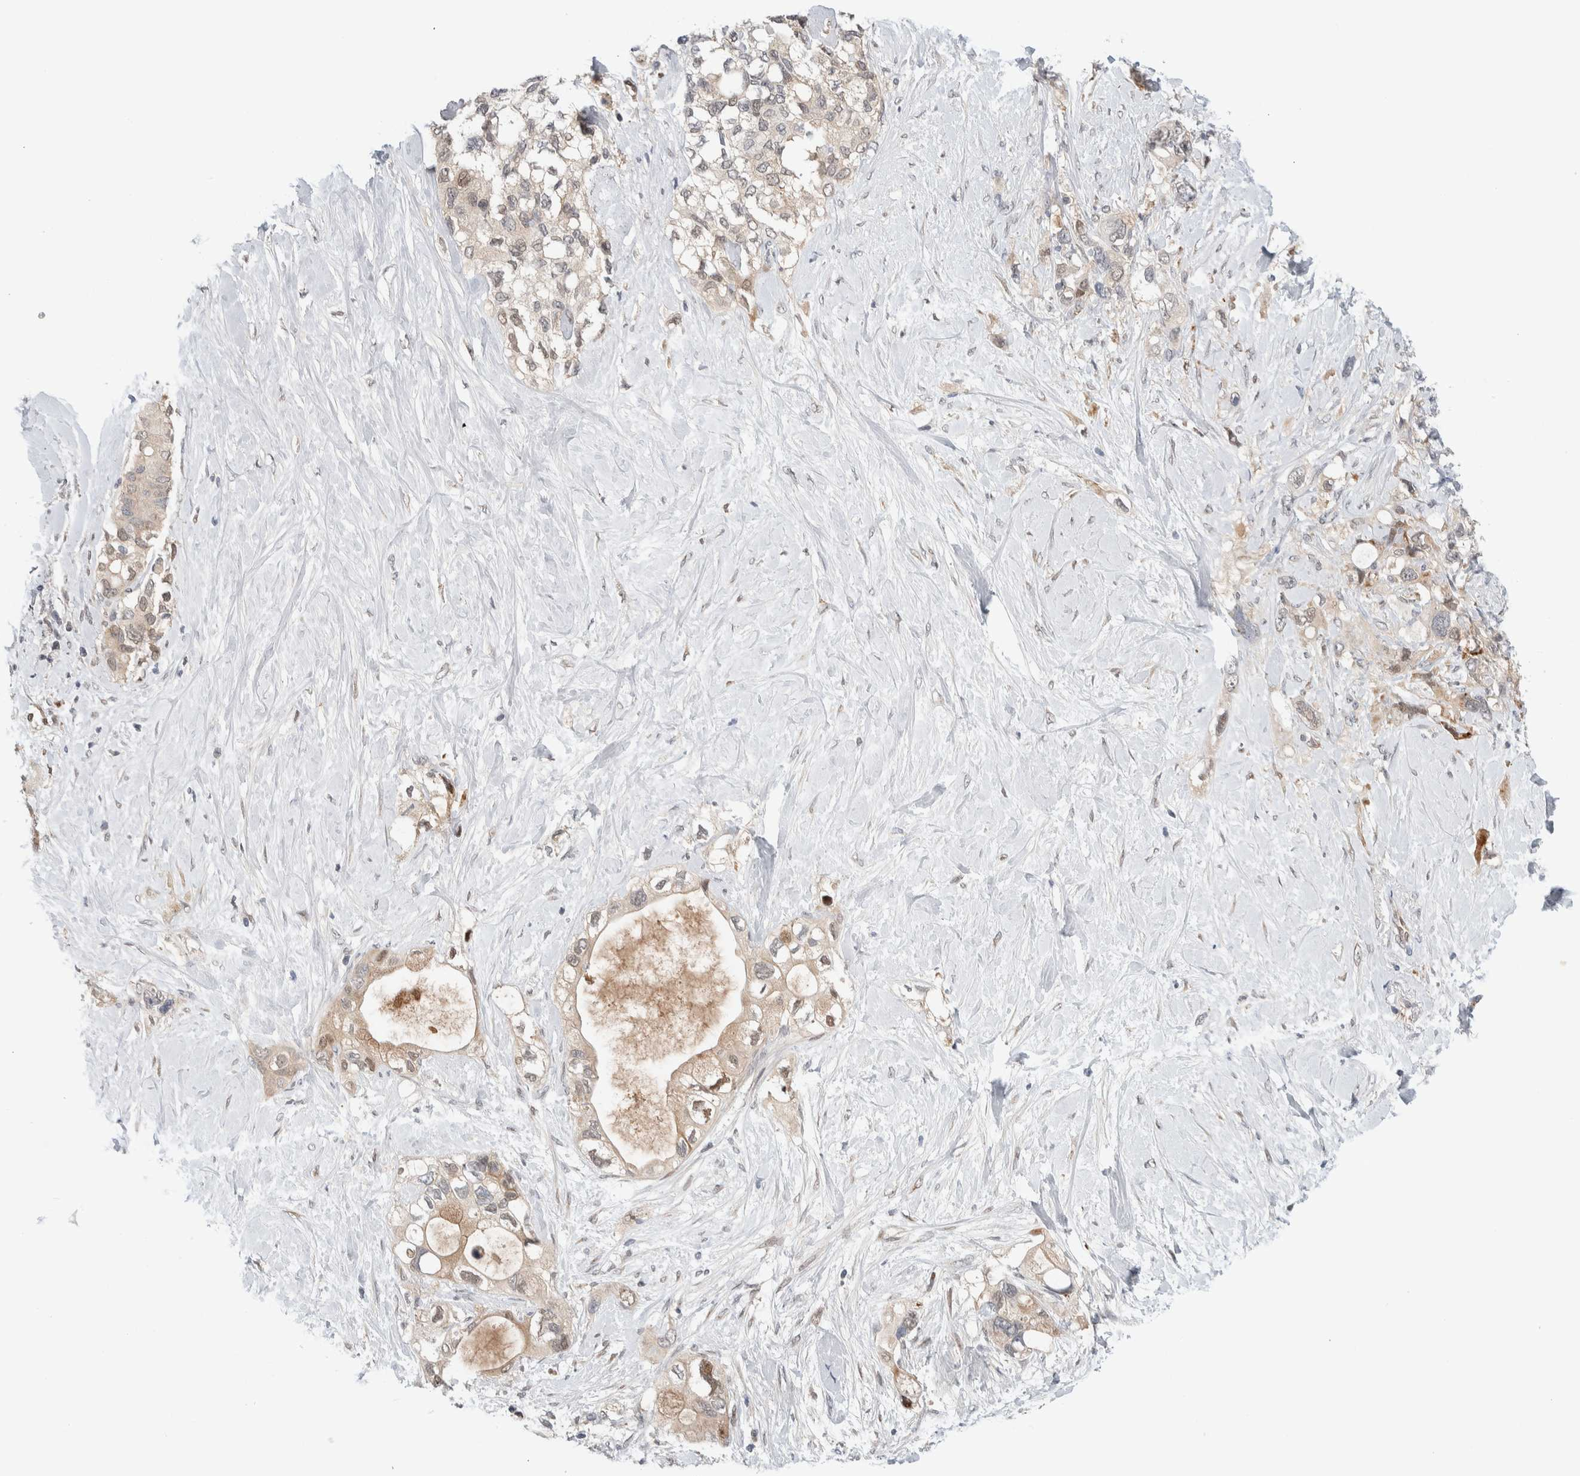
{"staining": {"intensity": "weak", "quantity": "25%-75%", "location": "cytoplasmic/membranous"}, "tissue": "pancreatic cancer", "cell_type": "Tumor cells", "image_type": "cancer", "snomed": [{"axis": "morphology", "description": "Adenocarcinoma, NOS"}, {"axis": "topography", "description": "Pancreas"}], "caption": "Tumor cells reveal weak cytoplasmic/membranous positivity in about 25%-75% of cells in pancreatic cancer.", "gene": "NCR3LG1", "patient": {"sex": "female", "age": 56}}